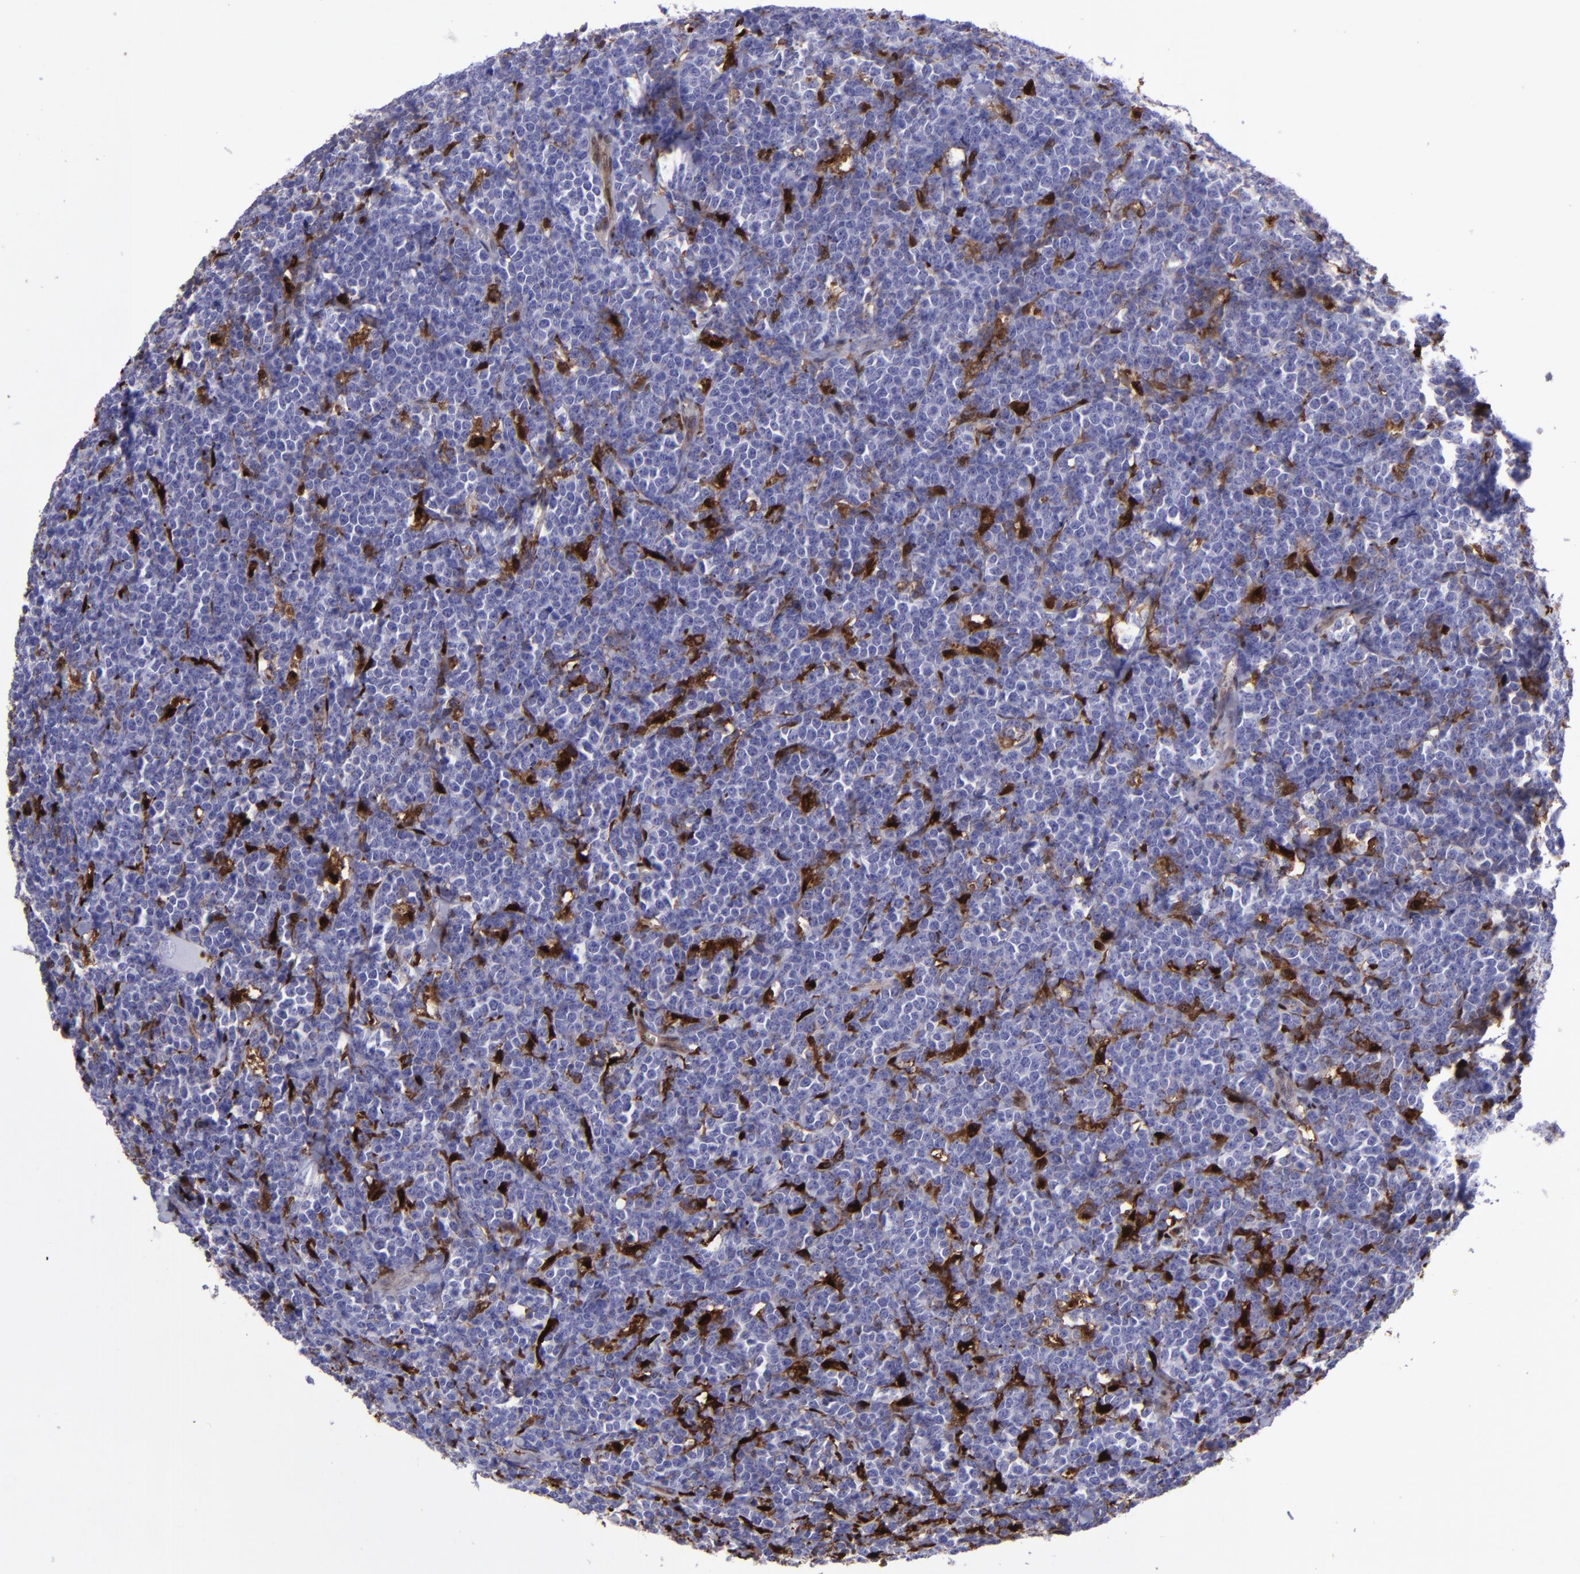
{"staining": {"intensity": "strong", "quantity": "<25%", "location": "cytoplasmic/membranous,nuclear"}, "tissue": "lymphoma", "cell_type": "Tumor cells", "image_type": "cancer", "snomed": [{"axis": "morphology", "description": "Malignant lymphoma, non-Hodgkin's type, High grade"}, {"axis": "topography", "description": "Small intestine"}, {"axis": "topography", "description": "Colon"}], "caption": "A photomicrograph of human high-grade malignant lymphoma, non-Hodgkin's type stained for a protein displays strong cytoplasmic/membranous and nuclear brown staining in tumor cells.", "gene": "TYMP", "patient": {"sex": "male", "age": 8}}